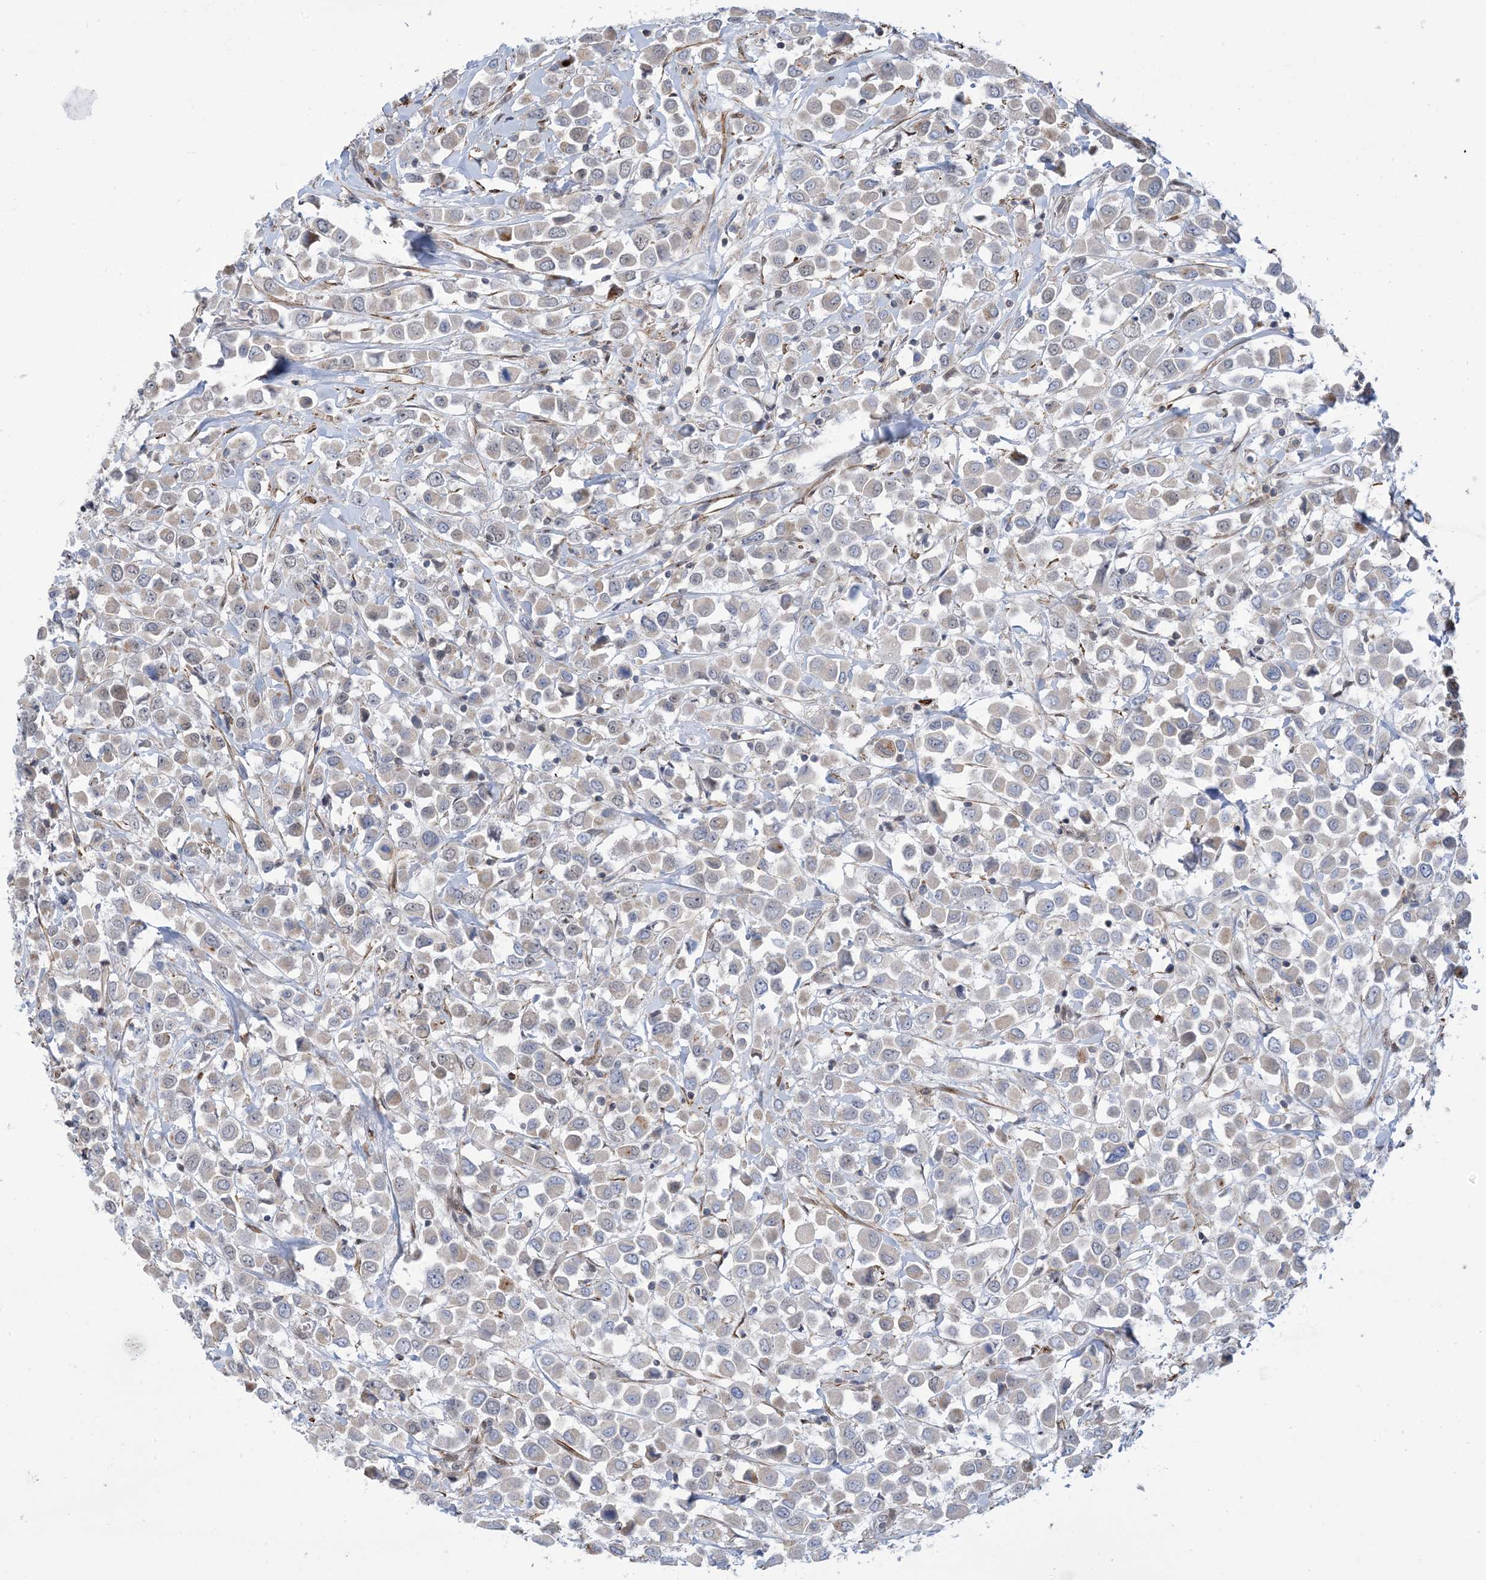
{"staining": {"intensity": "negative", "quantity": "none", "location": "none"}, "tissue": "breast cancer", "cell_type": "Tumor cells", "image_type": "cancer", "snomed": [{"axis": "morphology", "description": "Duct carcinoma"}, {"axis": "topography", "description": "Breast"}], "caption": "Tumor cells show no significant expression in breast intraductal carcinoma.", "gene": "ZNF8", "patient": {"sex": "female", "age": 61}}